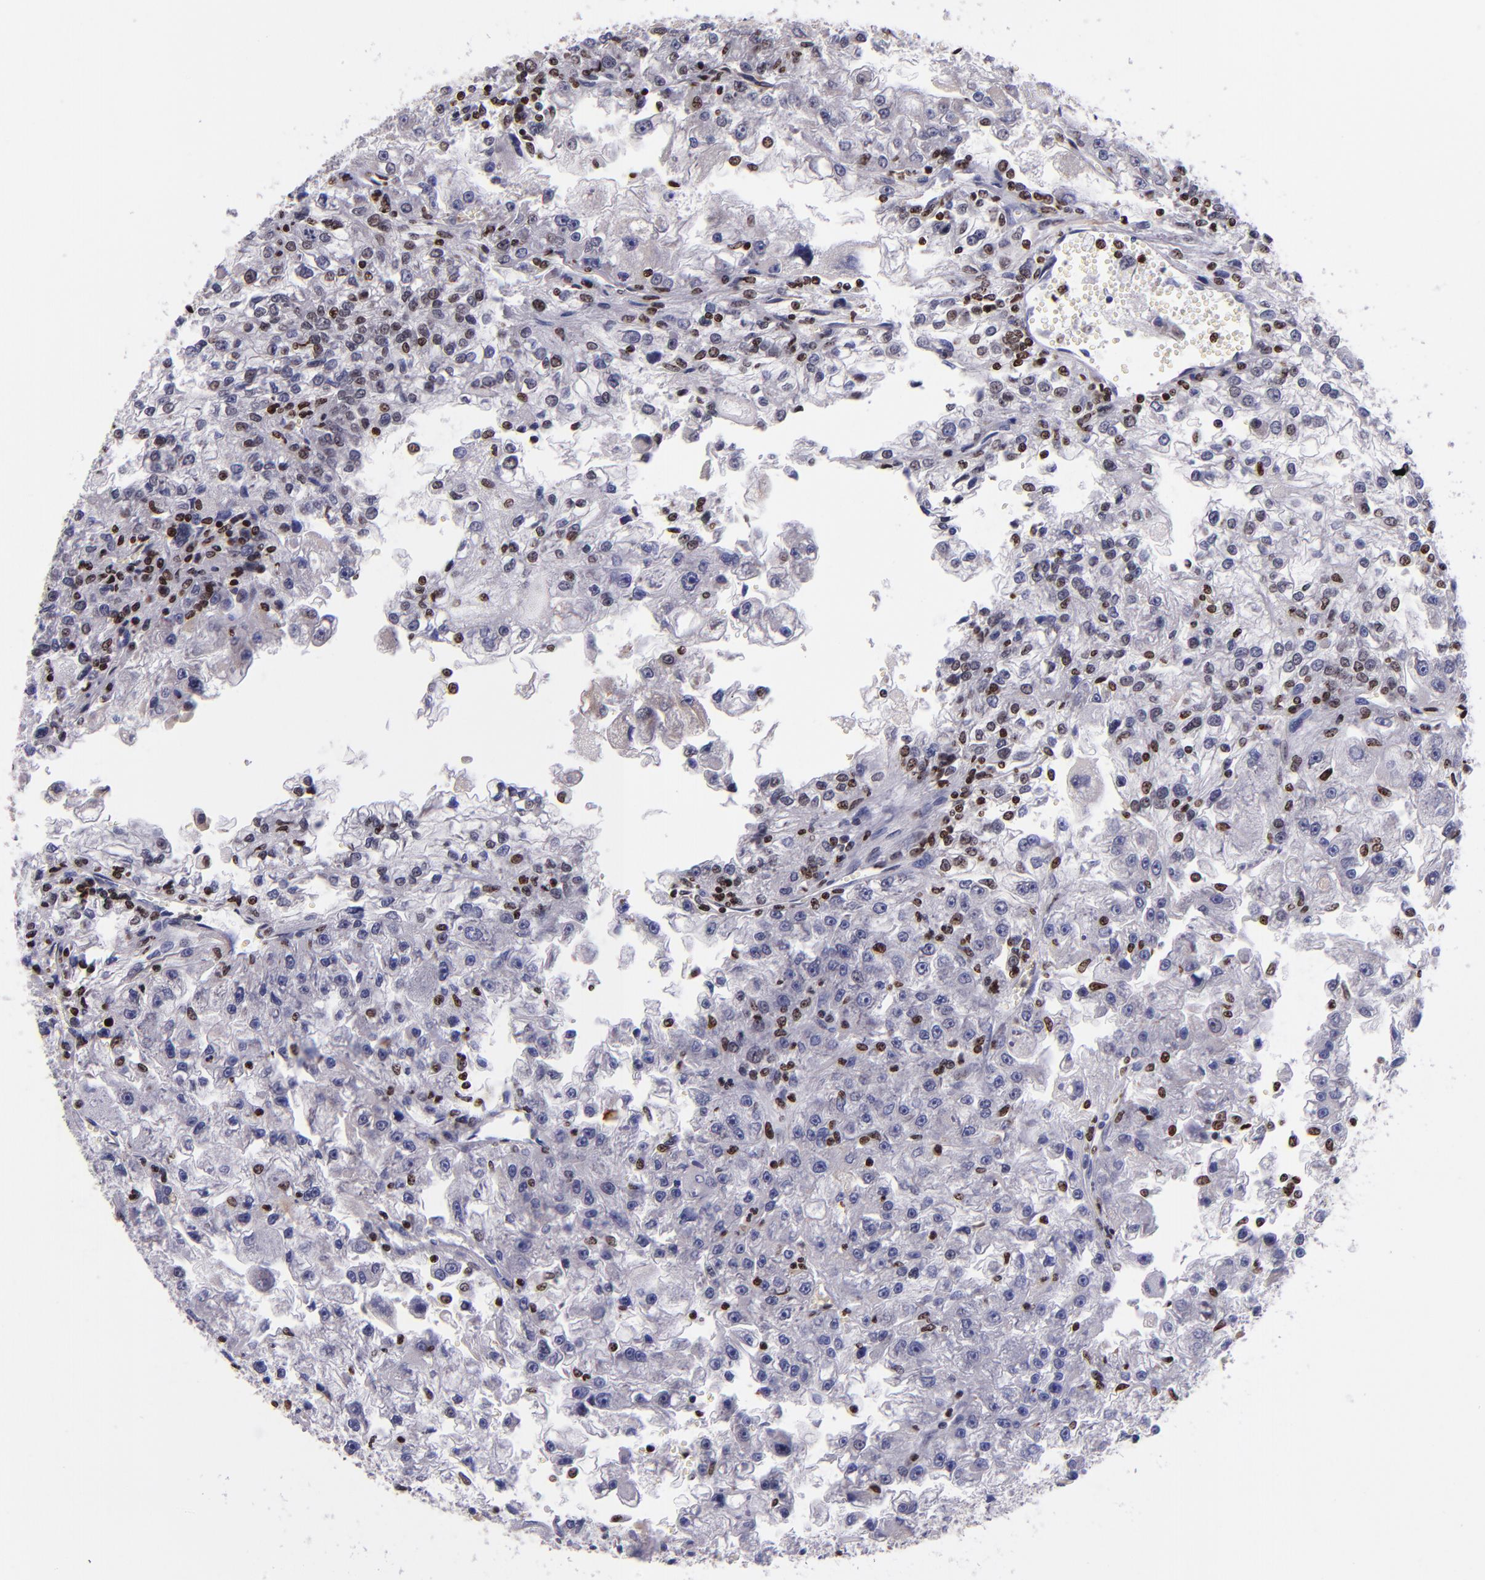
{"staining": {"intensity": "moderate", "quantity": "<25%", "location": "nuclear"}, "tissue": "renal cancer", "cell_type": "Tumor cells", "image_type": "cancer", "snomed": [{"axis": "morphology", "description": "Adenocarcinoma, NOS"}, {"axis": "topography", "description": "Kidney"}], "caption": "Protein staining by immunohistochemistry (IHC) reveals moderate nuclear expression in approximately <25% of tumor cells in renal adenocarcinoma.", "gene": "CDKL5", "patient": {"sex": "female", "age": 83}}